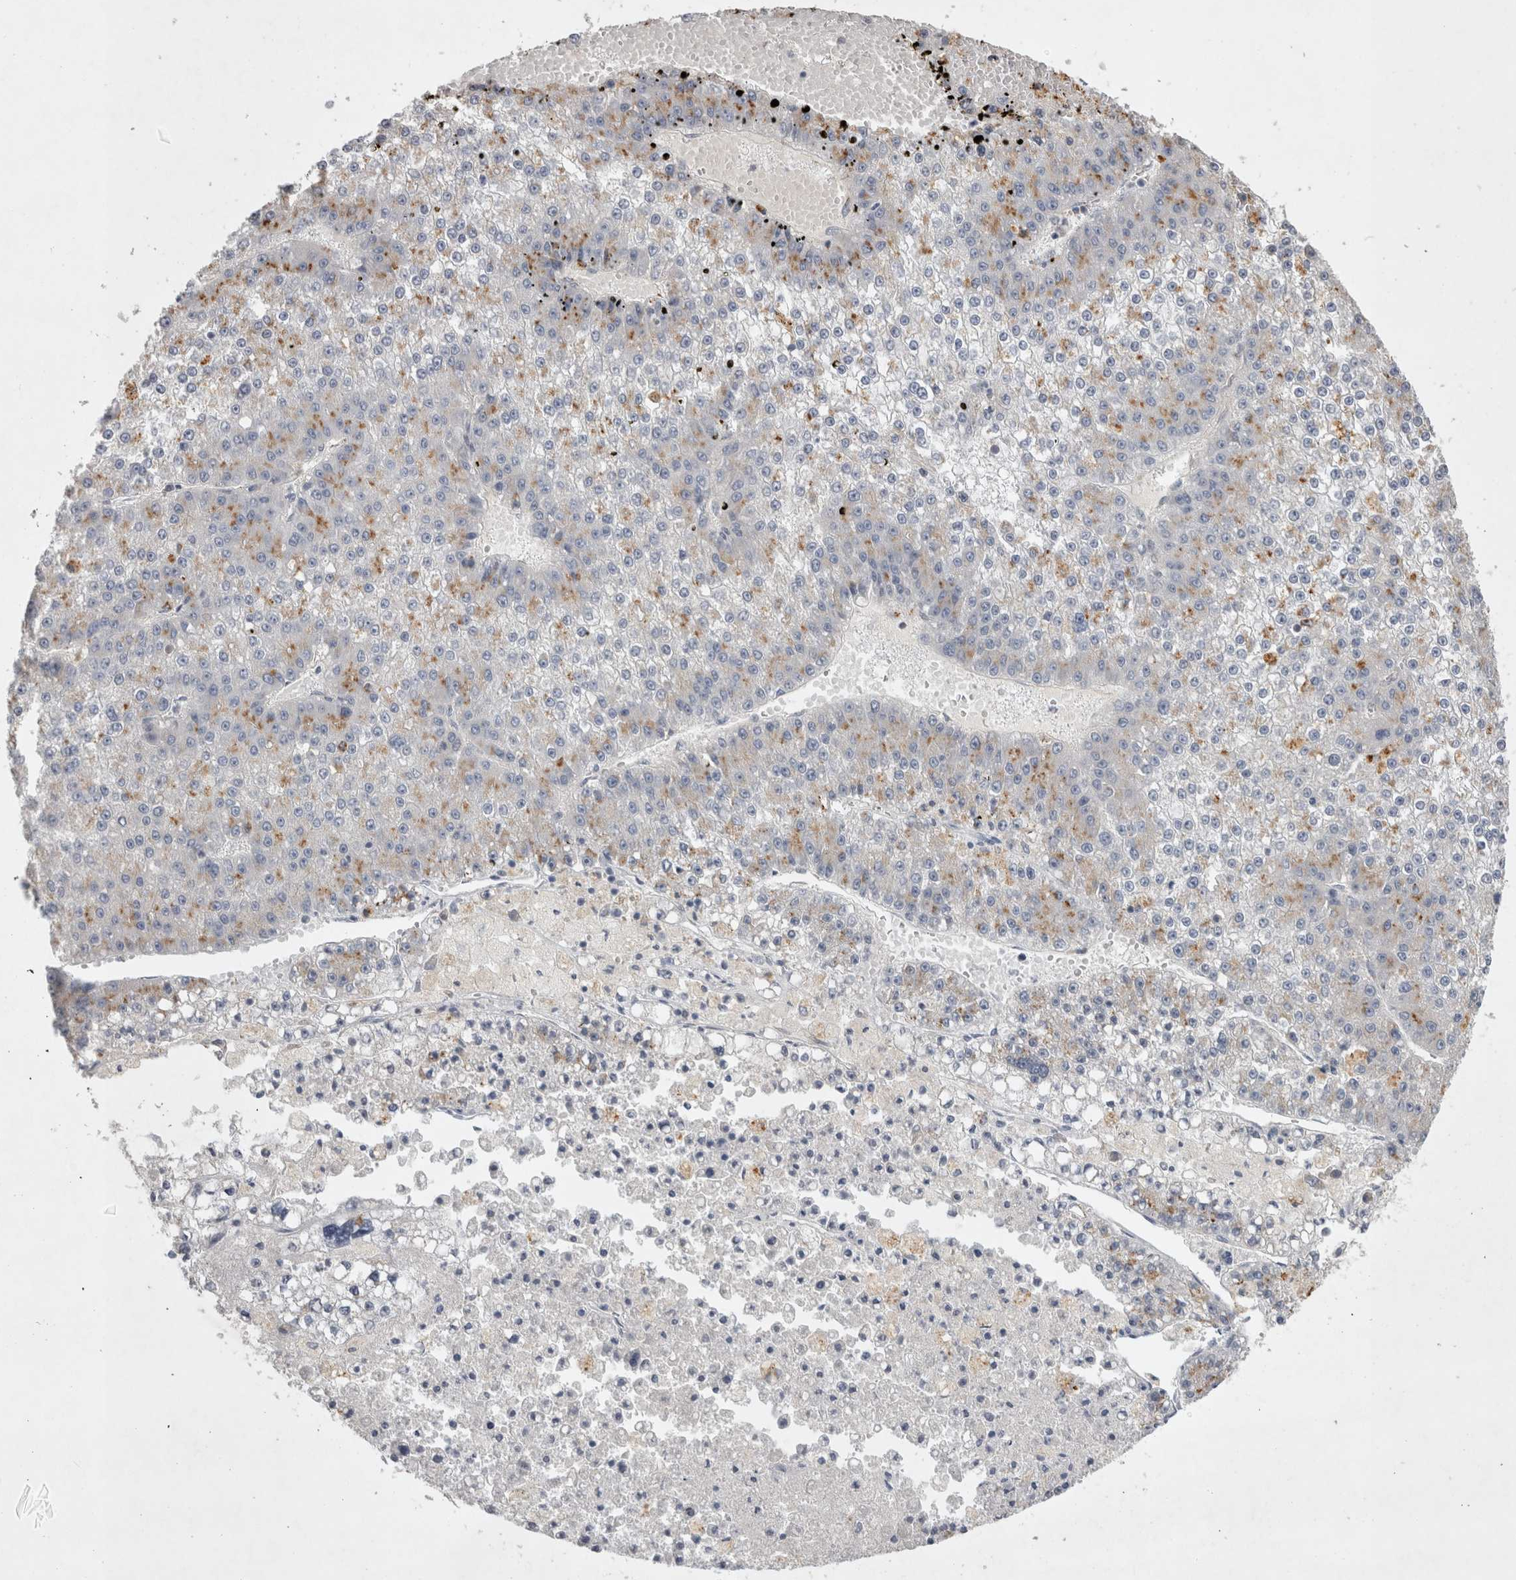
{"staining": {"intensity": "moderate", "quantity": "<25%", "location": "cytoplasmic/membranous"}, "tissue": "liver cancer", "cell_type": "Tumor cells", "image_type": "cancer", "snomed": [{"axis": "morphology", "description": "Carcinoma, Hepatocellular, NOS"}, {"axis": "topography", "description": "Liver"}], "caption": "Immunohistochemical staining of human liver cancer (hepatocellular carcinoma) demonstrates low levels of moderate cytoplasmic/membranous protein expression in about <25% of tumor cells.", "gene": "STRADB", "patient": {"sex": "female", "age": 73}}